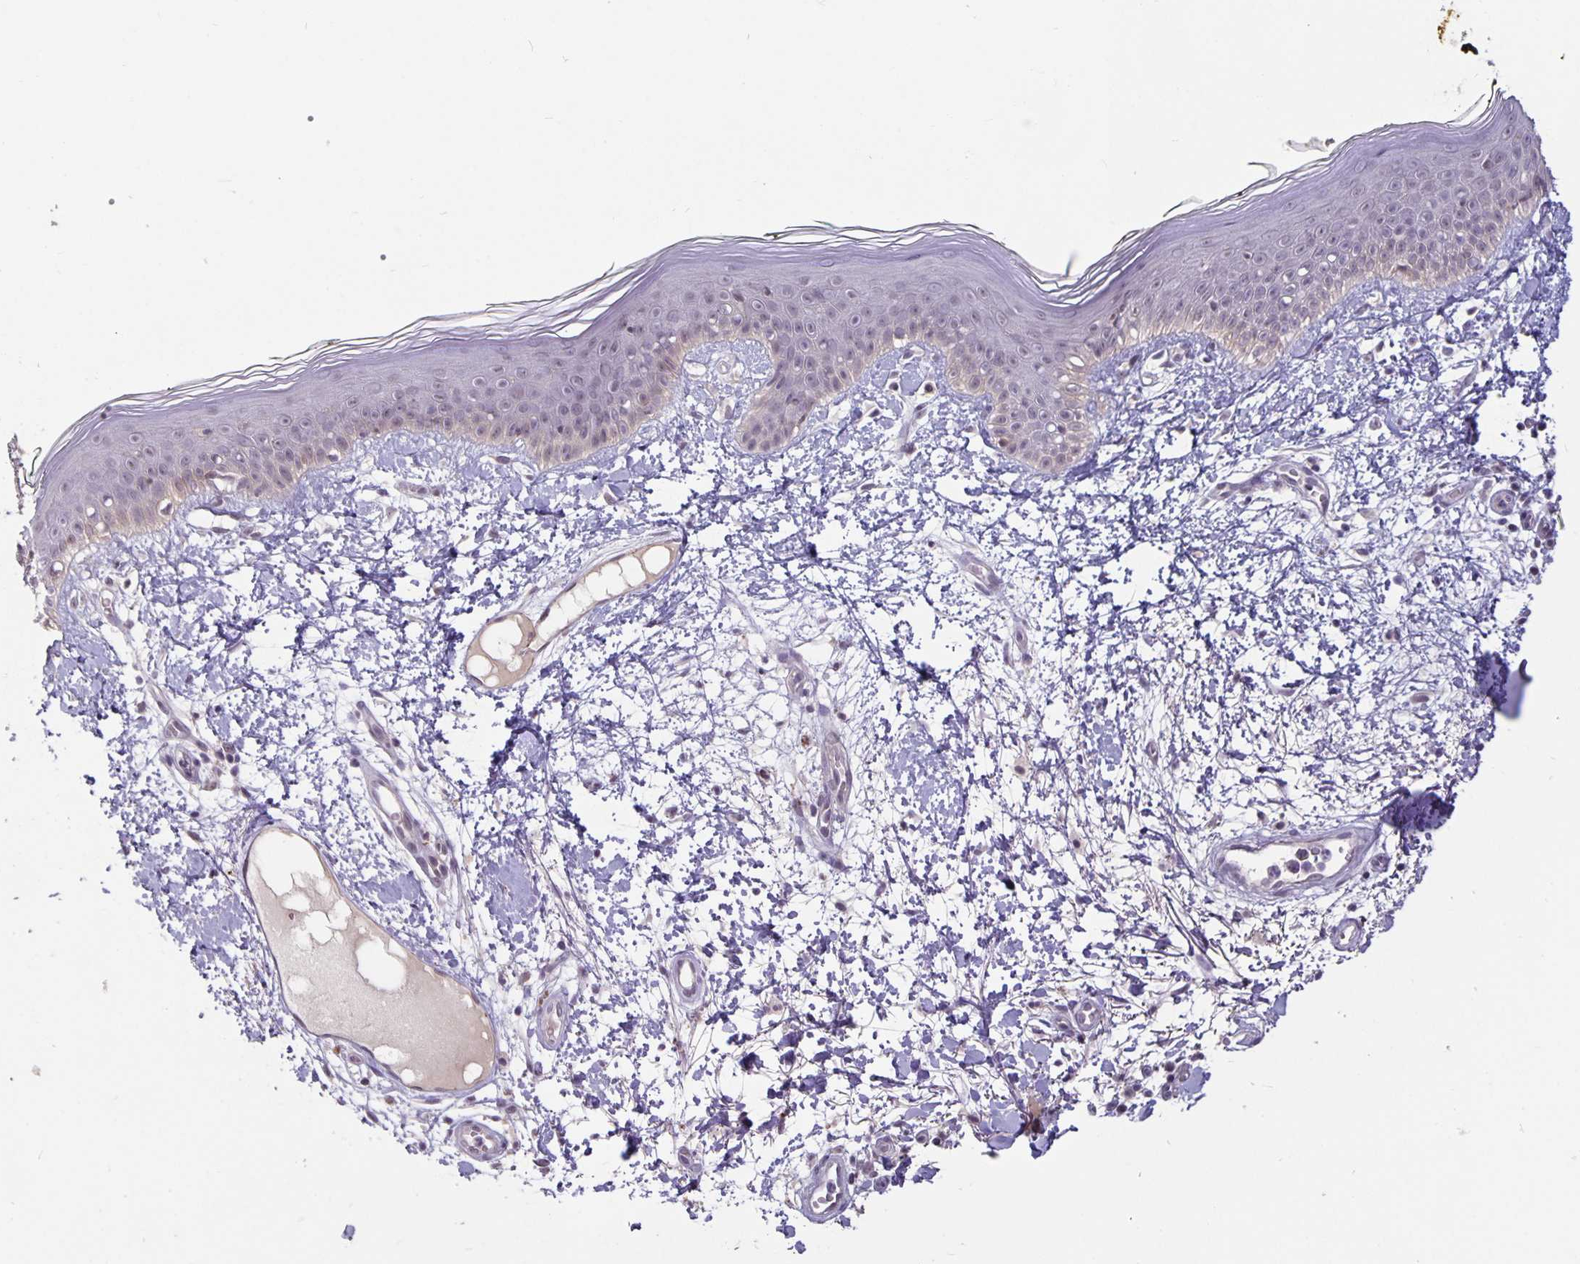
{"staining": {"intensity": "negative", "quantity": "none", "location": "none"}, "tissue": "skin", "cell_type": "Fibroblasts", "image_type": "normal", "snomed": [{"axis": "morphology", "description": "Normal tissue, NOS"}, {"axis": "topography", "description": "Skin"}], "caption": "The IHC photomicrograph has no significant positivity in fibroblasts of skin. (Stains: DAB (3,3'-diaminobenzidine) immunohistochemistry (IHC) with hematoxylin counter stain, Microscopy: brightfield microscopy at high magnification).", "gene": "ARVCF", "patient": {"sex": "female", "age": 34}}